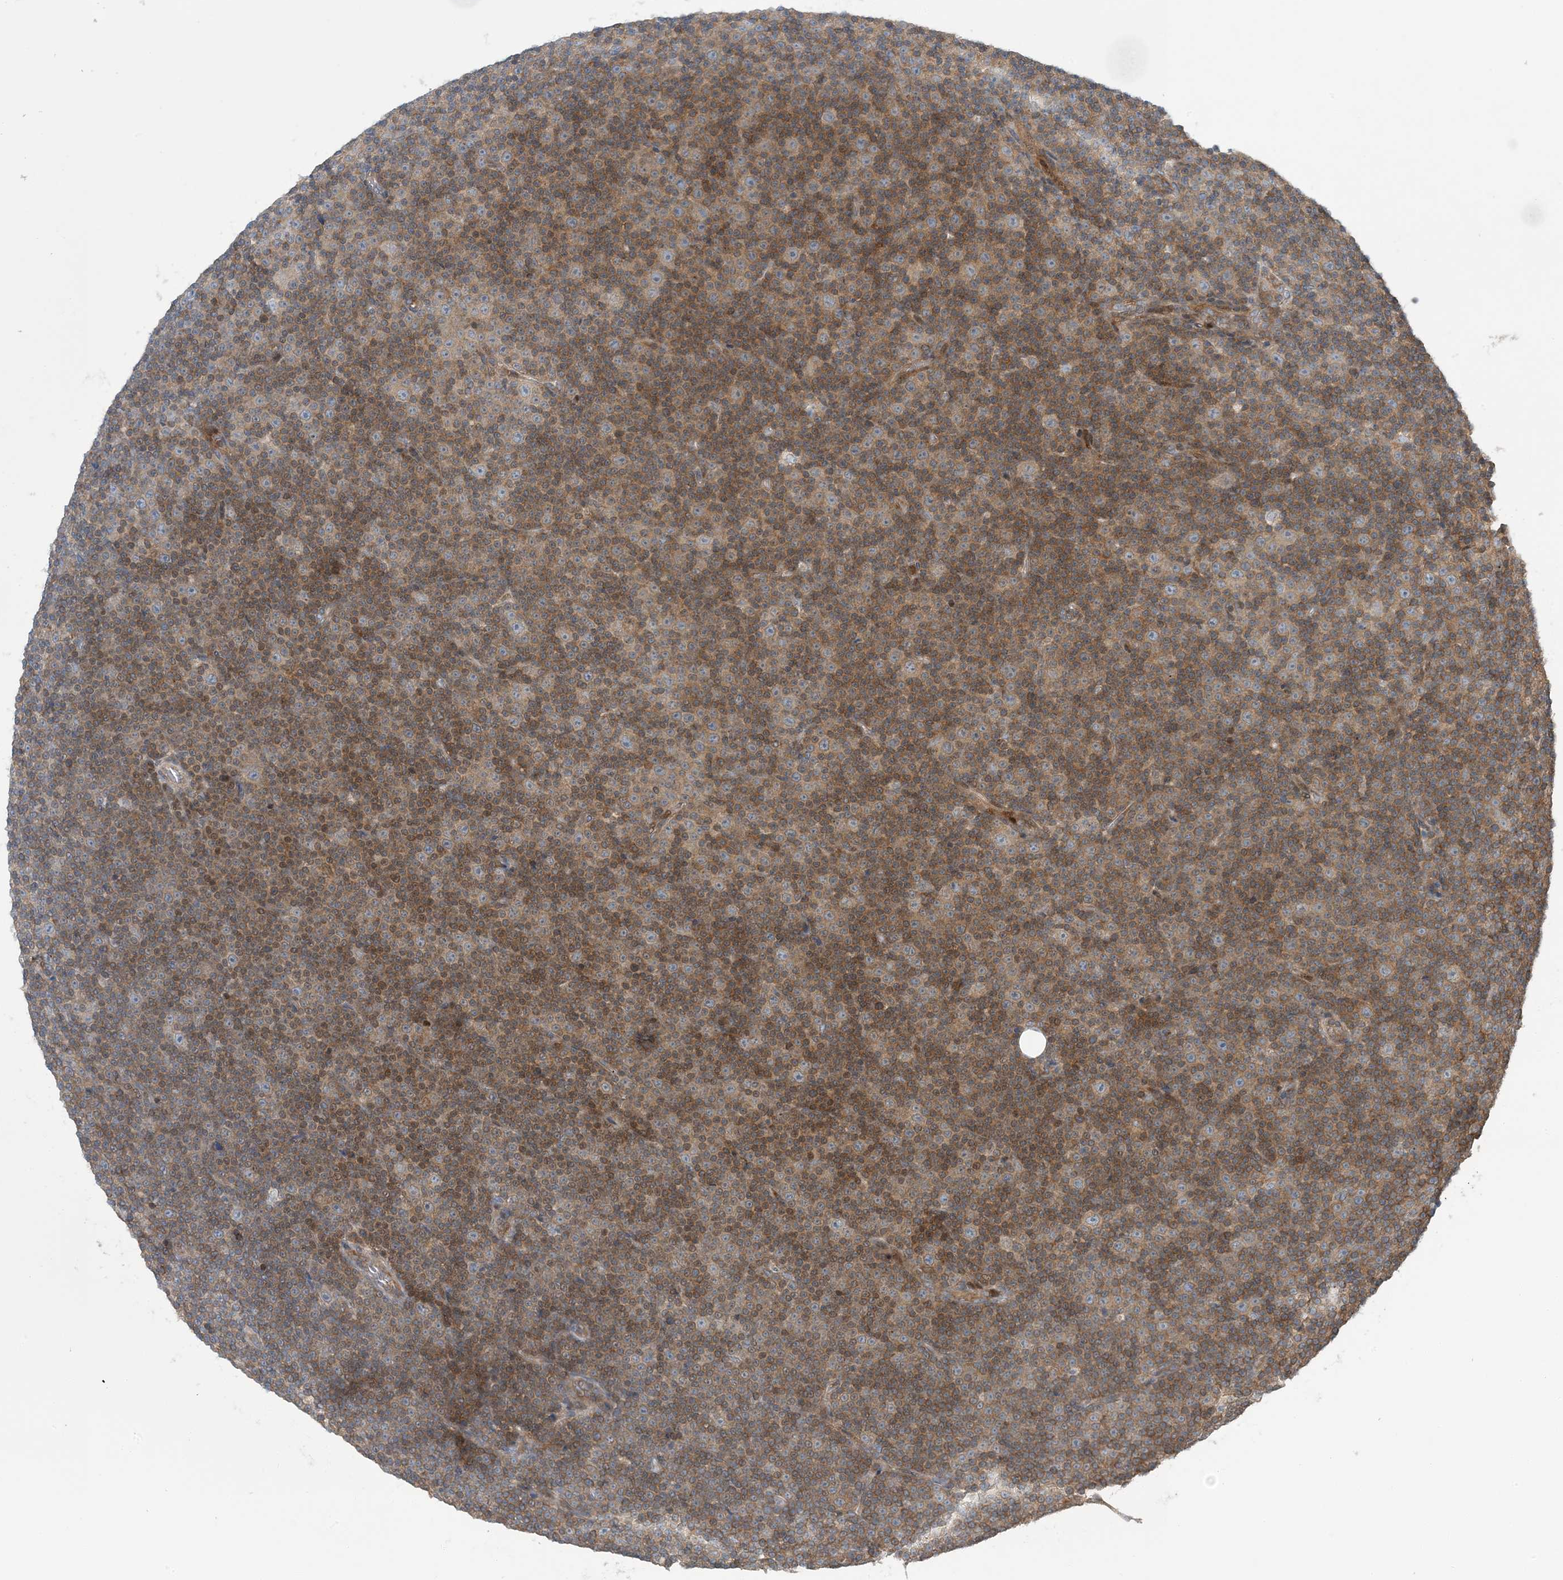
{"staining": {"intensity": "moderate", "quantity": "25%-75%", "location": "cytoplasmic/membranous"}, "tissue": "lymphoma", "cell_type": "Tumor cells", "image_type": "cancer", "snomed": [{"axis": "morphology", "description": "Malignant lymphoma, non-Hodgkin's type, Low grade"}, {"axis": "topography", "description": "Lymph node"}], "caption": "Low-grade malignant lymphoma, non-Hodgkin's type stained for a protein exhibits moderate cytoplasmic/membranous positivity in tumor cells.", "gene": "ATP13A2", "patient": {"sex": "female", "age": 67}}